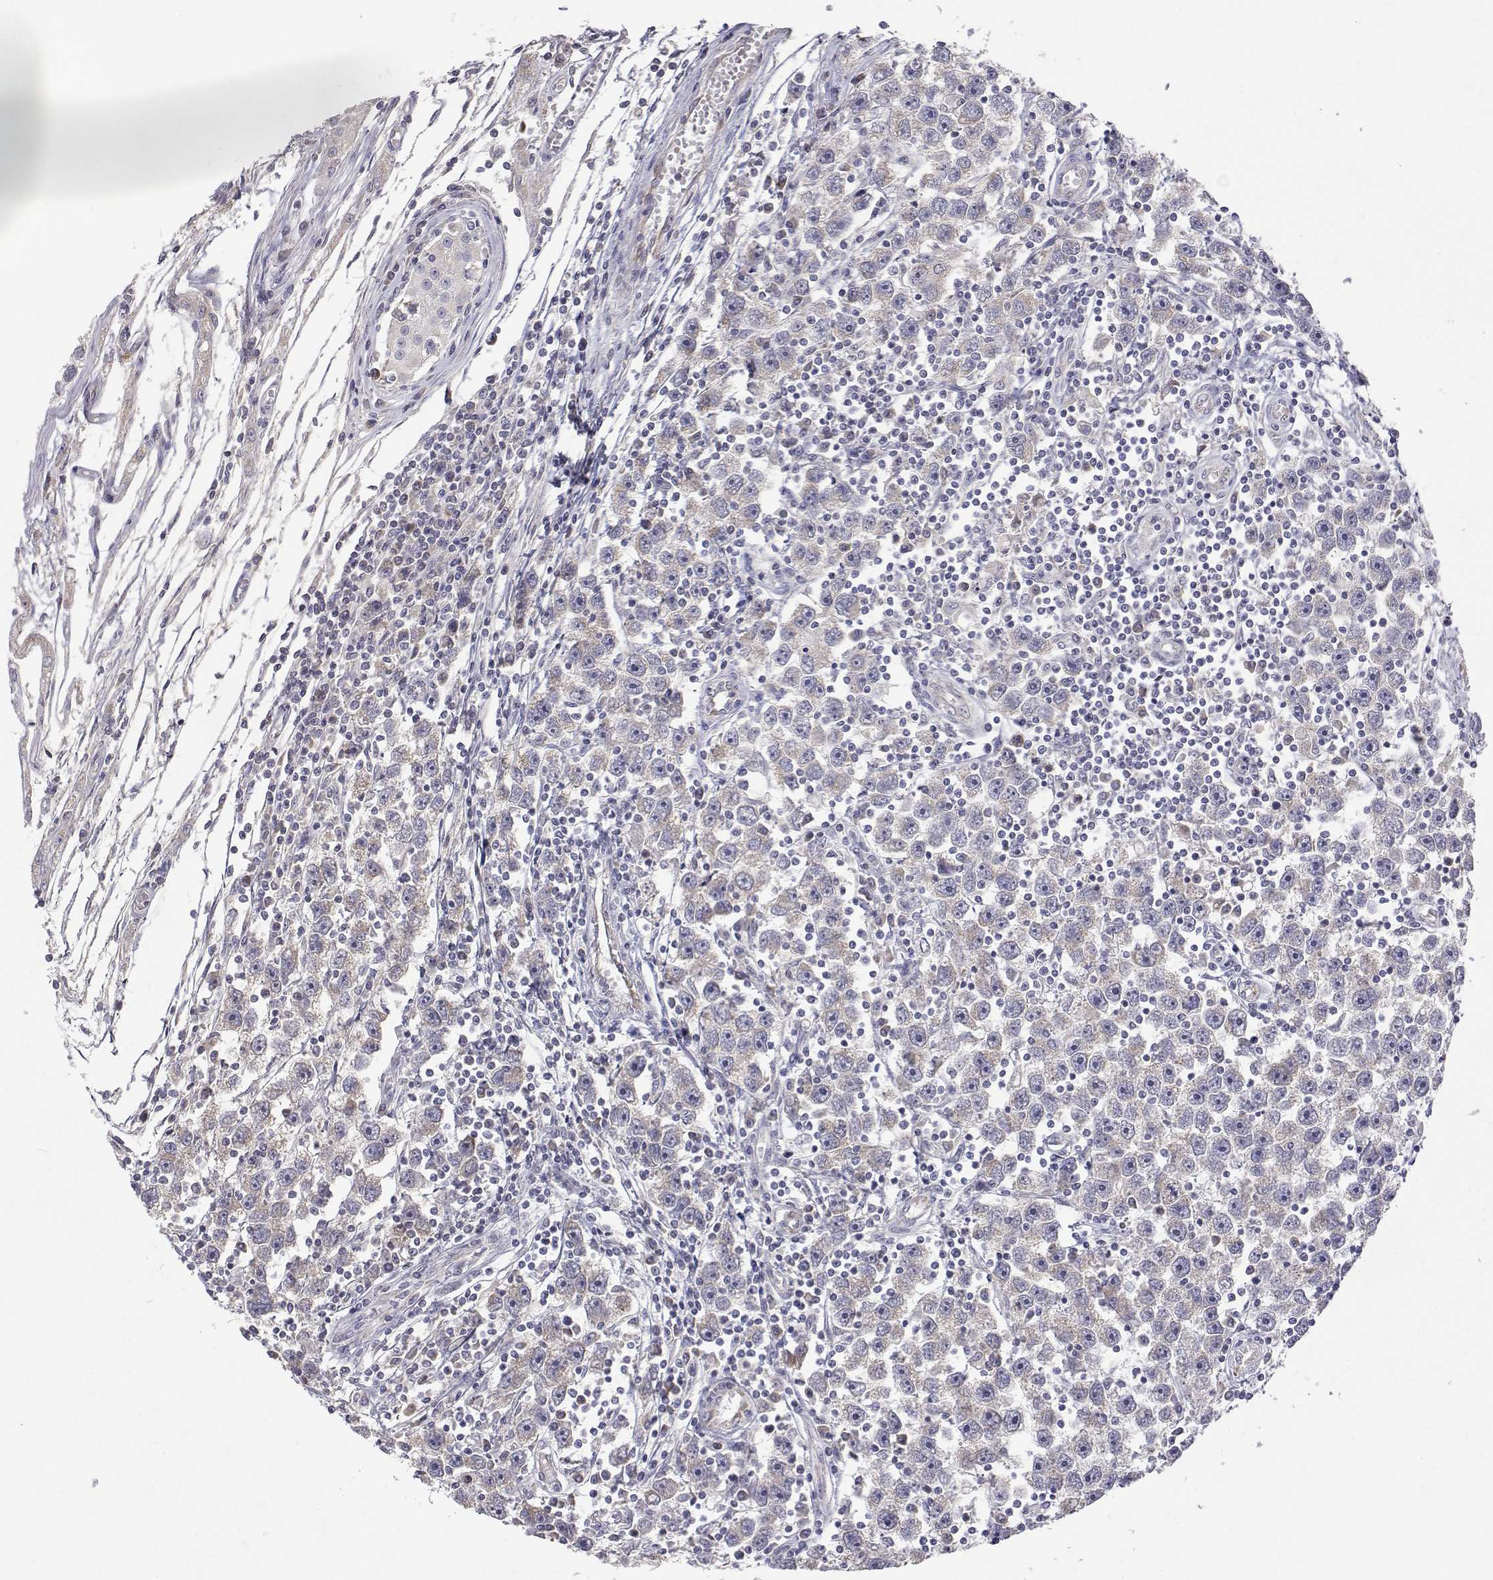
{"staining": {"intensity": "negative", "quantity": "none", "location": "none"}, "tissue": "testis cancer", "cell_type": "Tumor cells", "image_type": "cancer", "snomed": [{"axis": "morphology", "description": "Seminoma, NOS"}, {"axis": "topography", "description": "Testis"}], "caption": "This is a histopathology image of immunohistochemistry (IHC) staining of testis seminoma, which shows no expression in tumor cells.", "gene": "MRPL3", "patient": {"sex": "male", "age": 30}}